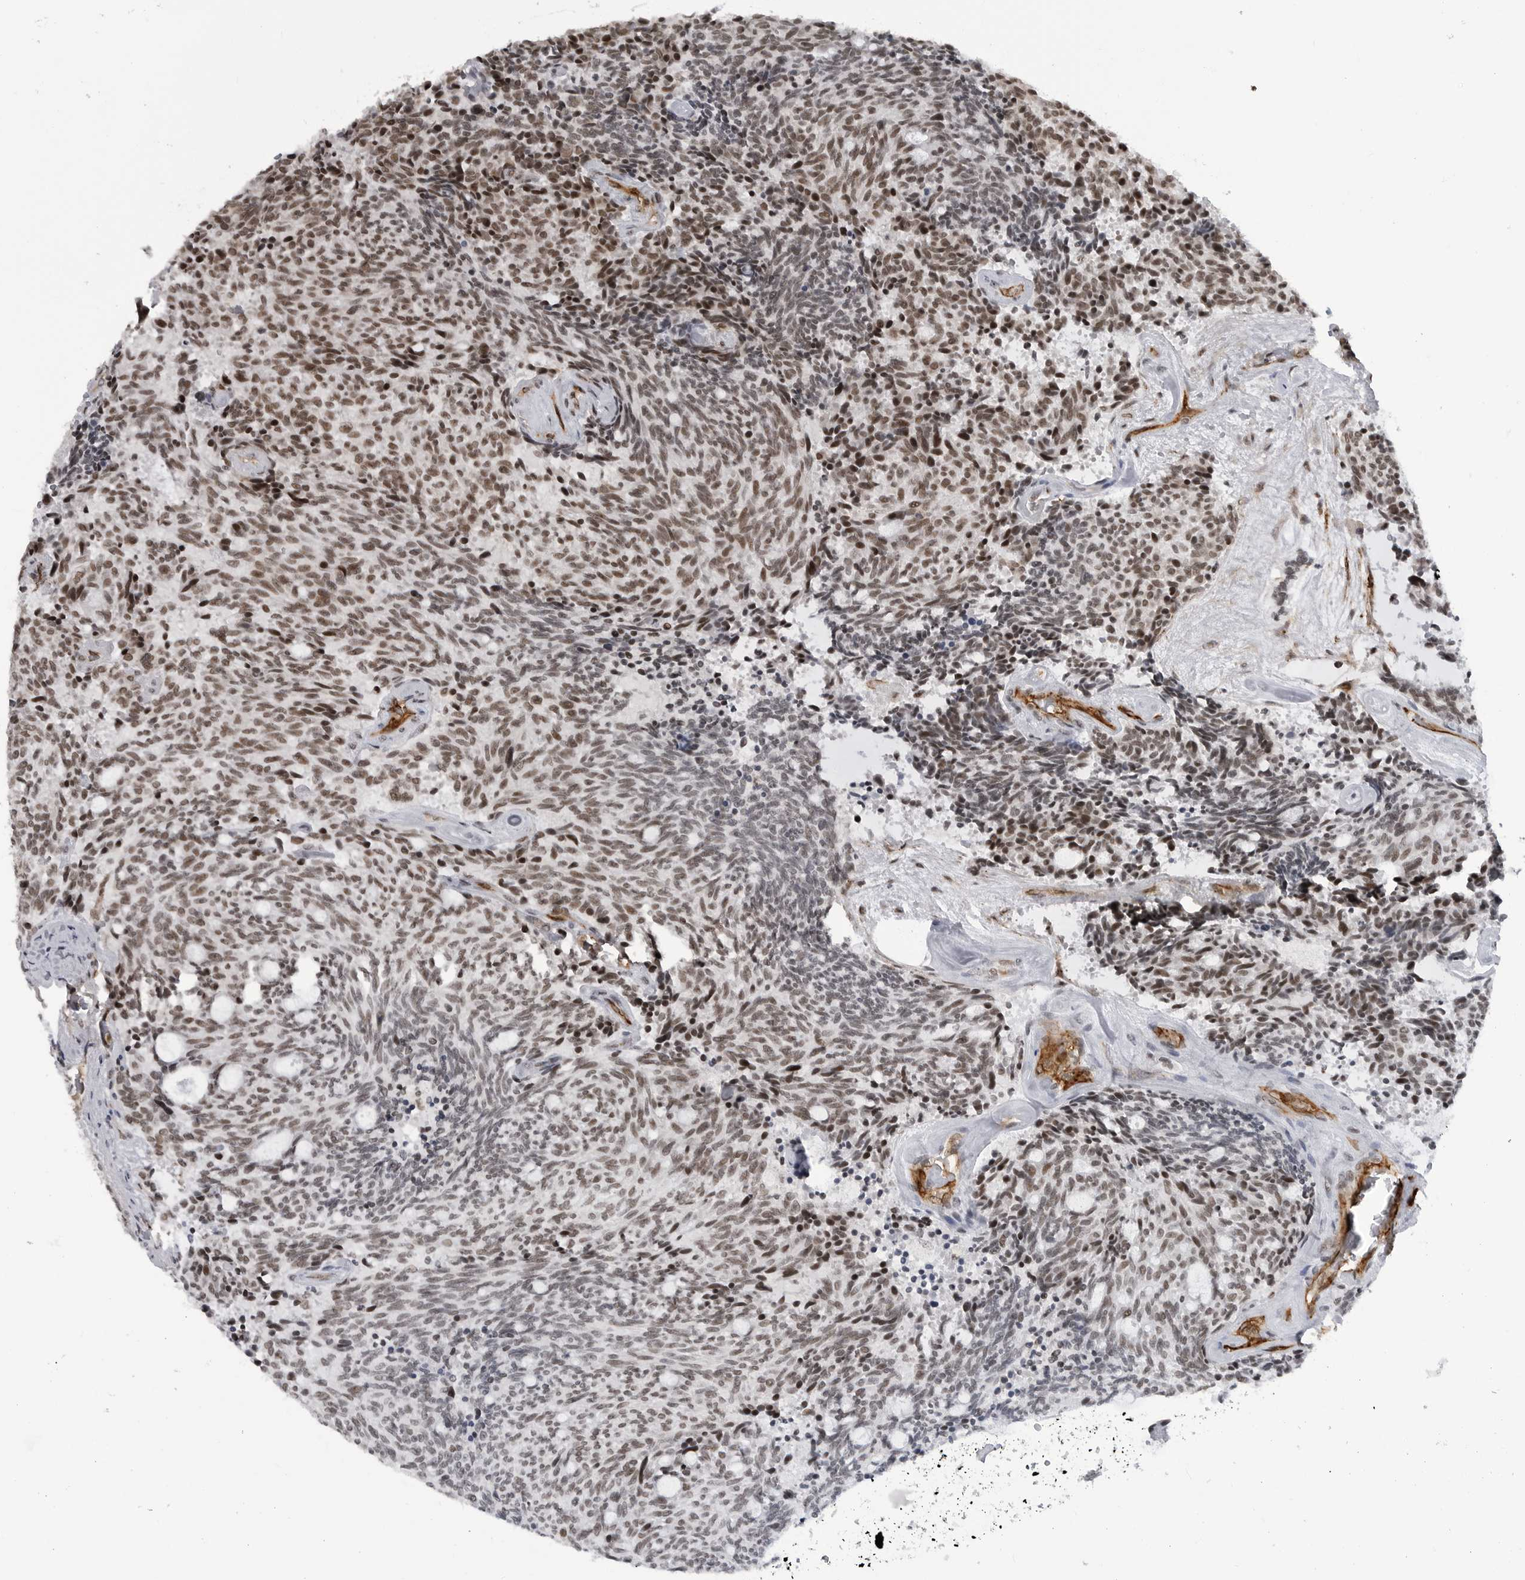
{"staining": {"intensity": "moderate", "quantity": ">75%", "location": "nuclear"}, "tissue": "carcinoid", "cell_type": "Tumor cells", "image_type": "cancer", "snomed": [{"axis": "morphology", "description": "Carcinoid, malignant, NOS"}, {"axis": "topography", "description": "Pancreas"}], "caption": "Protein expression analysis of malignant carcinoid reveals moderate nuclear positivity in approximately >75% of tumor cells.", "gene": "RNF26", "patient": {"sex": "female", "age": 54}}